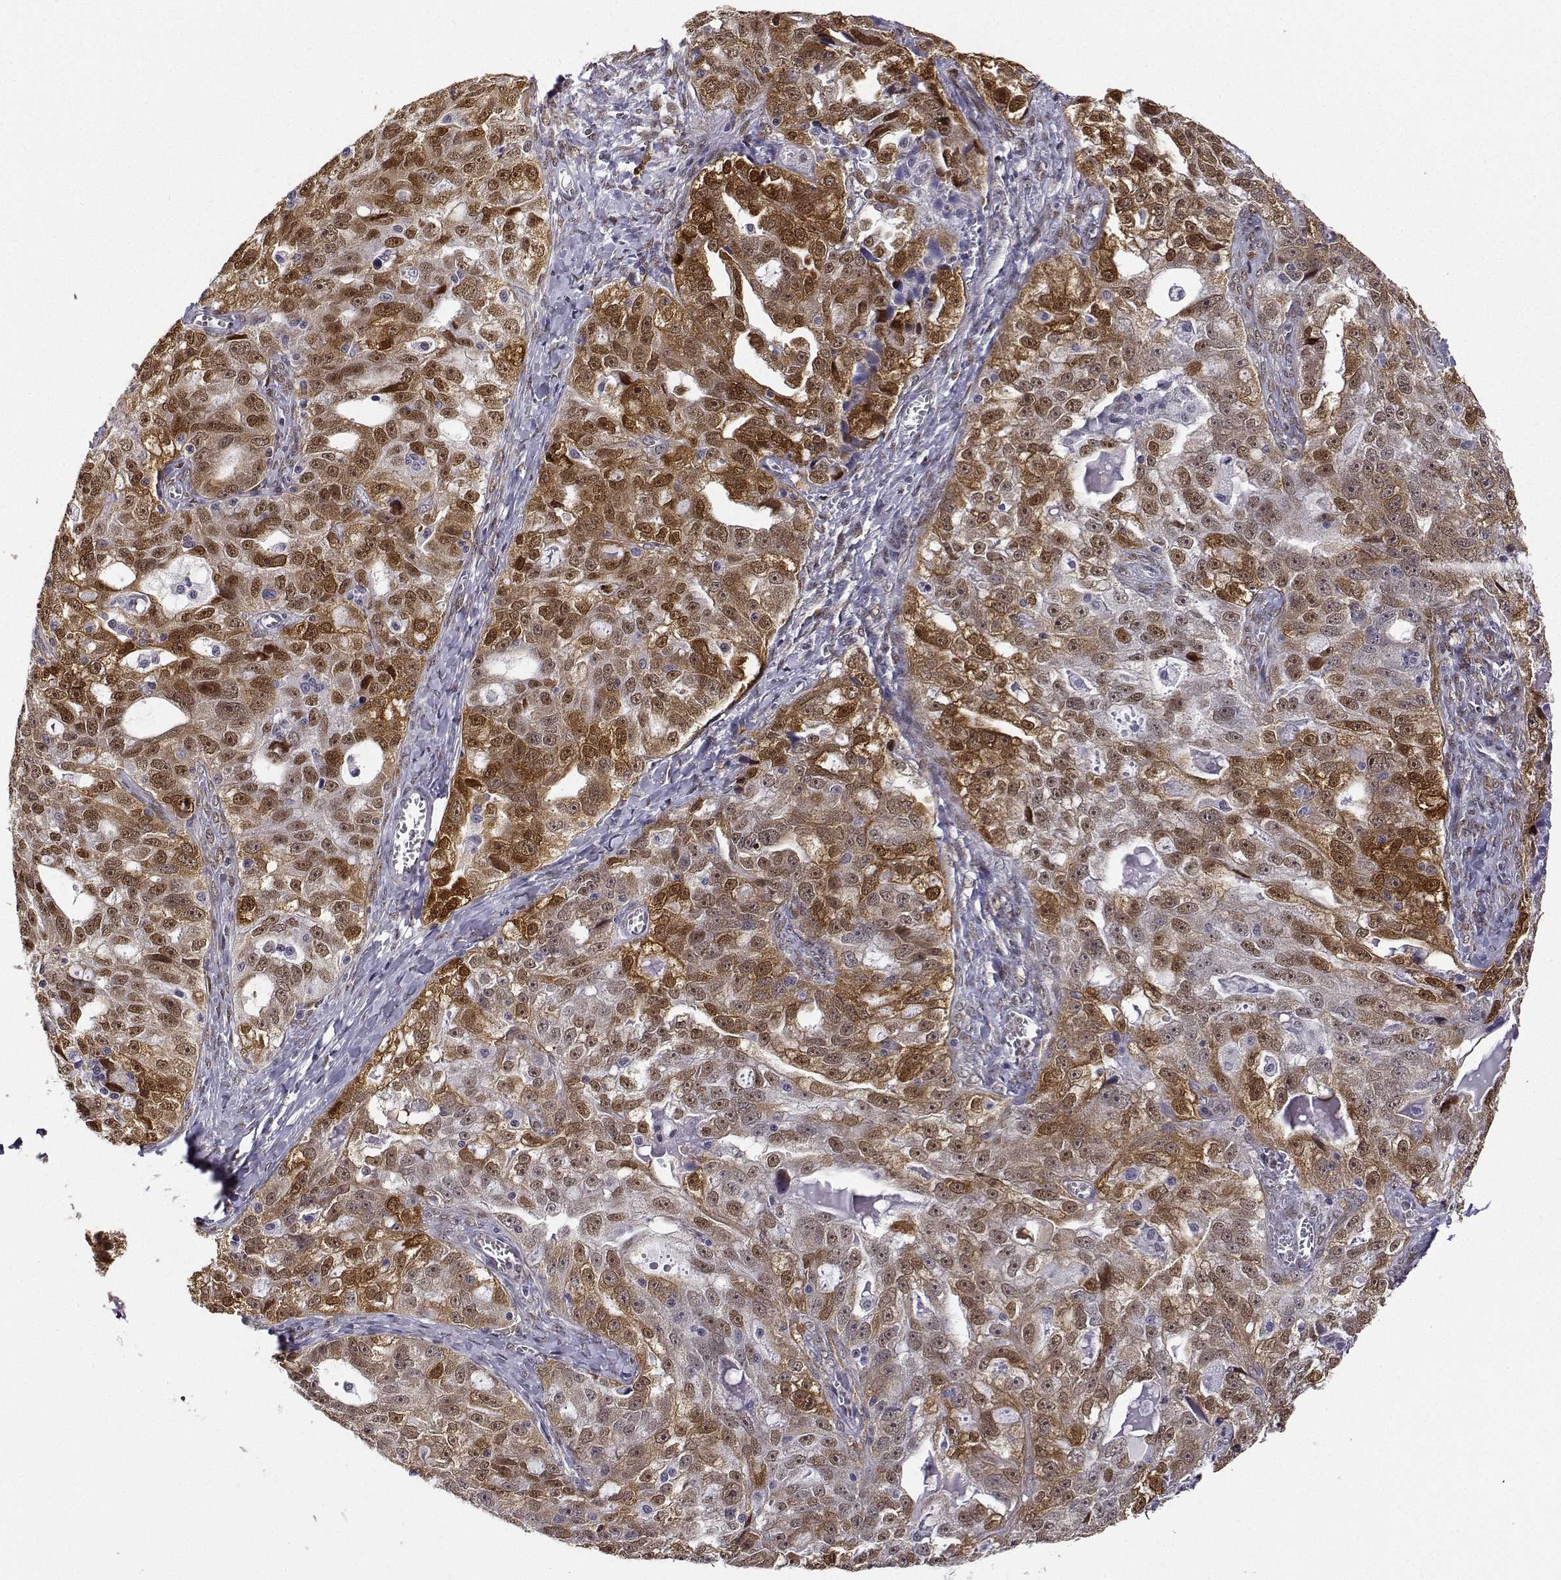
{"staining": {"intensity": "moderate", "quantity": ">75%", "location": "cytoplasmic/membranous,nuclear"}, "tissue": "ovarian cancer", "cell_type": "Tumor cells", "image_type": "cancer", "snomed": [{"axis": "morphology", "description": "Cystadenocarcinoma, serous, NOS"}, {"axis": "topography", "description": "Ovary"}], "caption": "Ovarian serous cystadenocarcinoma stained with a protein marker demonstrates moderate staining in tumor cells.", "gene": "PHGDH", "patient": {"sex": "female", "age": 51}}